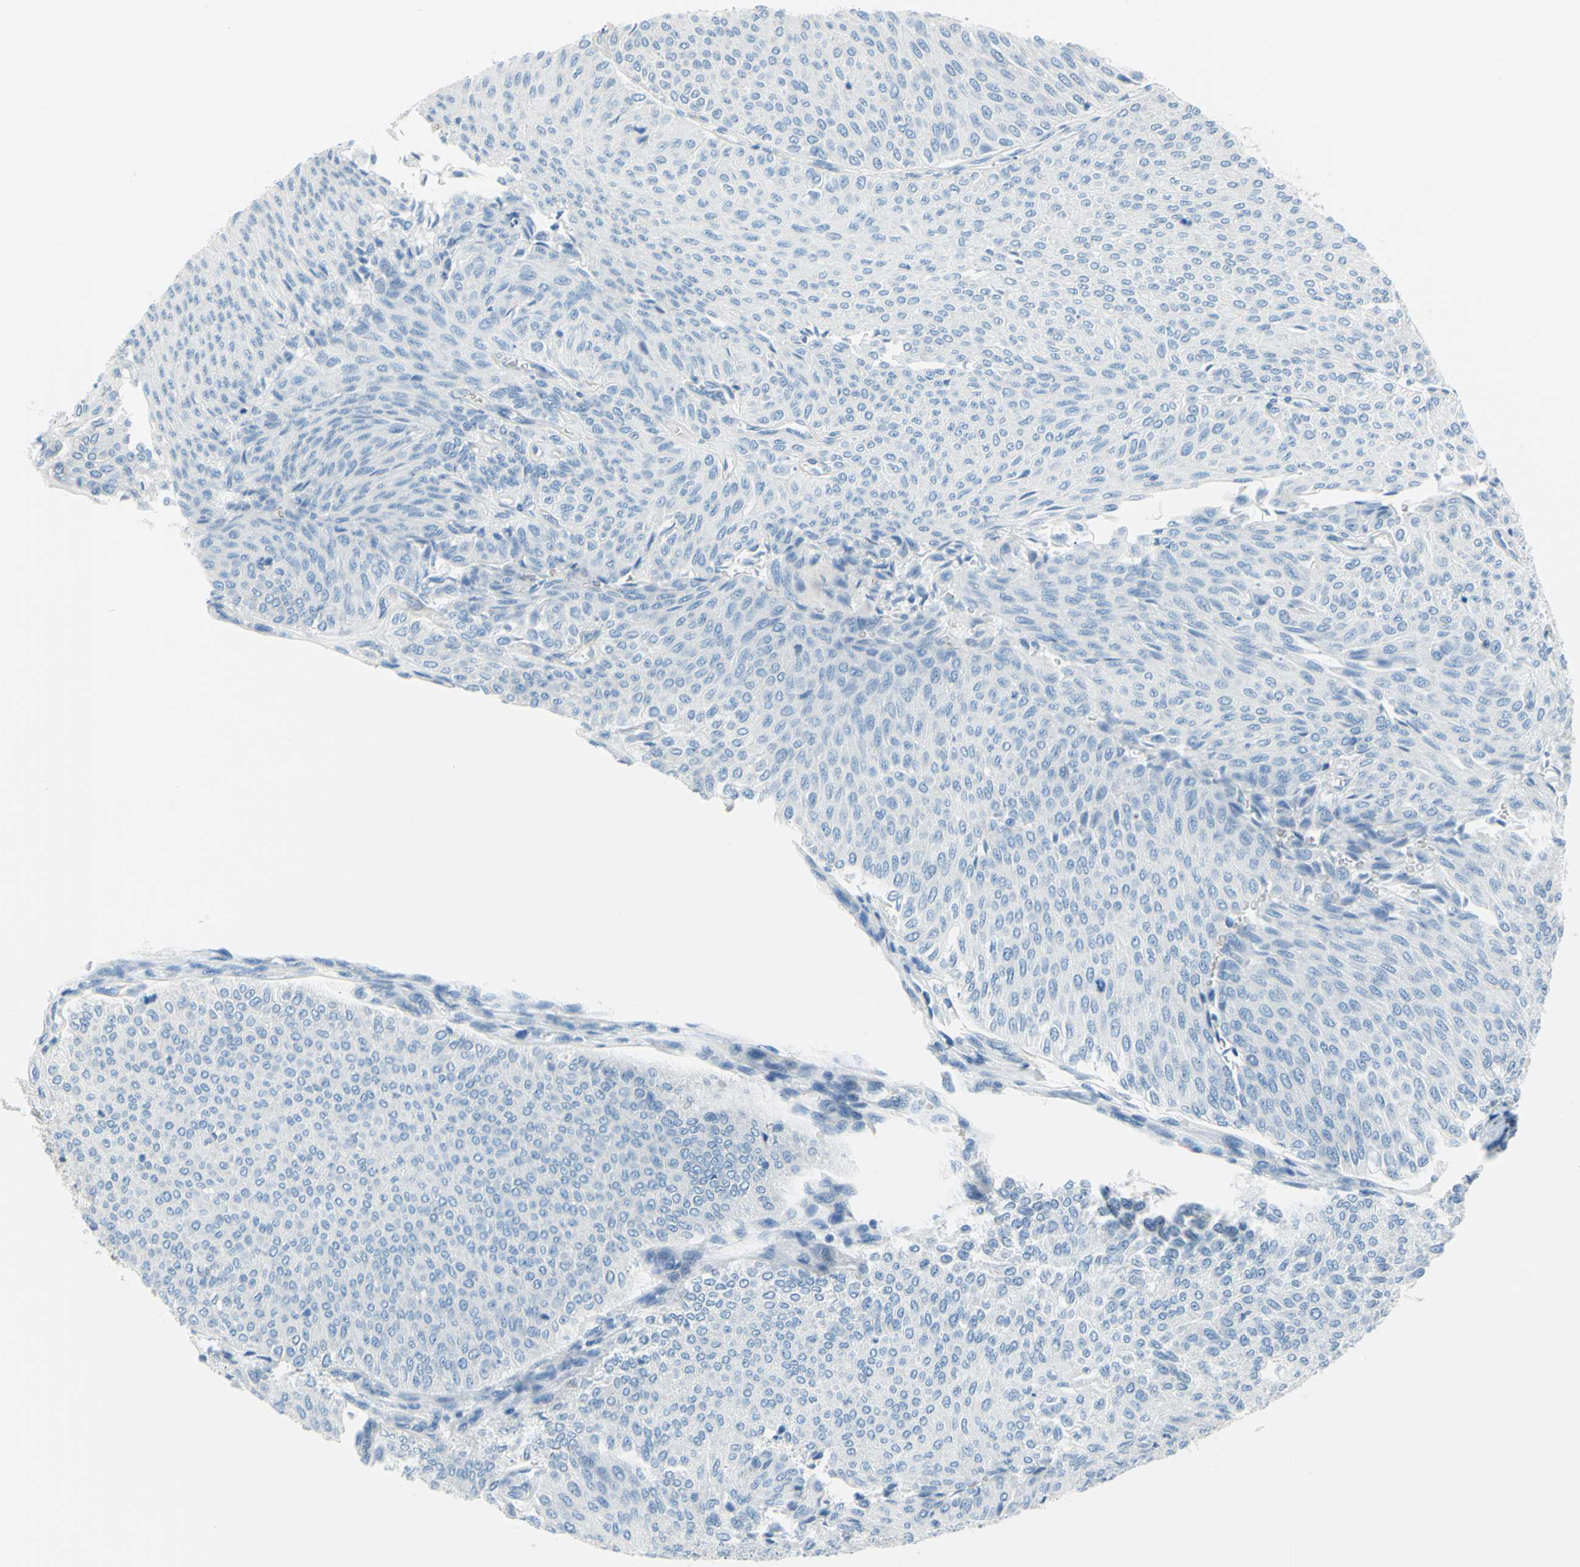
{"staining": {"intensity": "negative", "quantity": "none", "location": "none"}, "tissue": "urothelial cancer", "cell_type": "Tumor cells", "image_type": "cancer", "snomed": [{"axis": "morphology", "description": "Urothelial carcinoma, Low grade"}, {"axis": "topography", "description": "Urinary bladder"}], "caption": "This is an IHC photomicrograph of human urothelial carcinoma (low-grade). There is no staining in tumor cells.", "gene": "FRMD4B", "patient": {"sex": "male", "age": 78}}